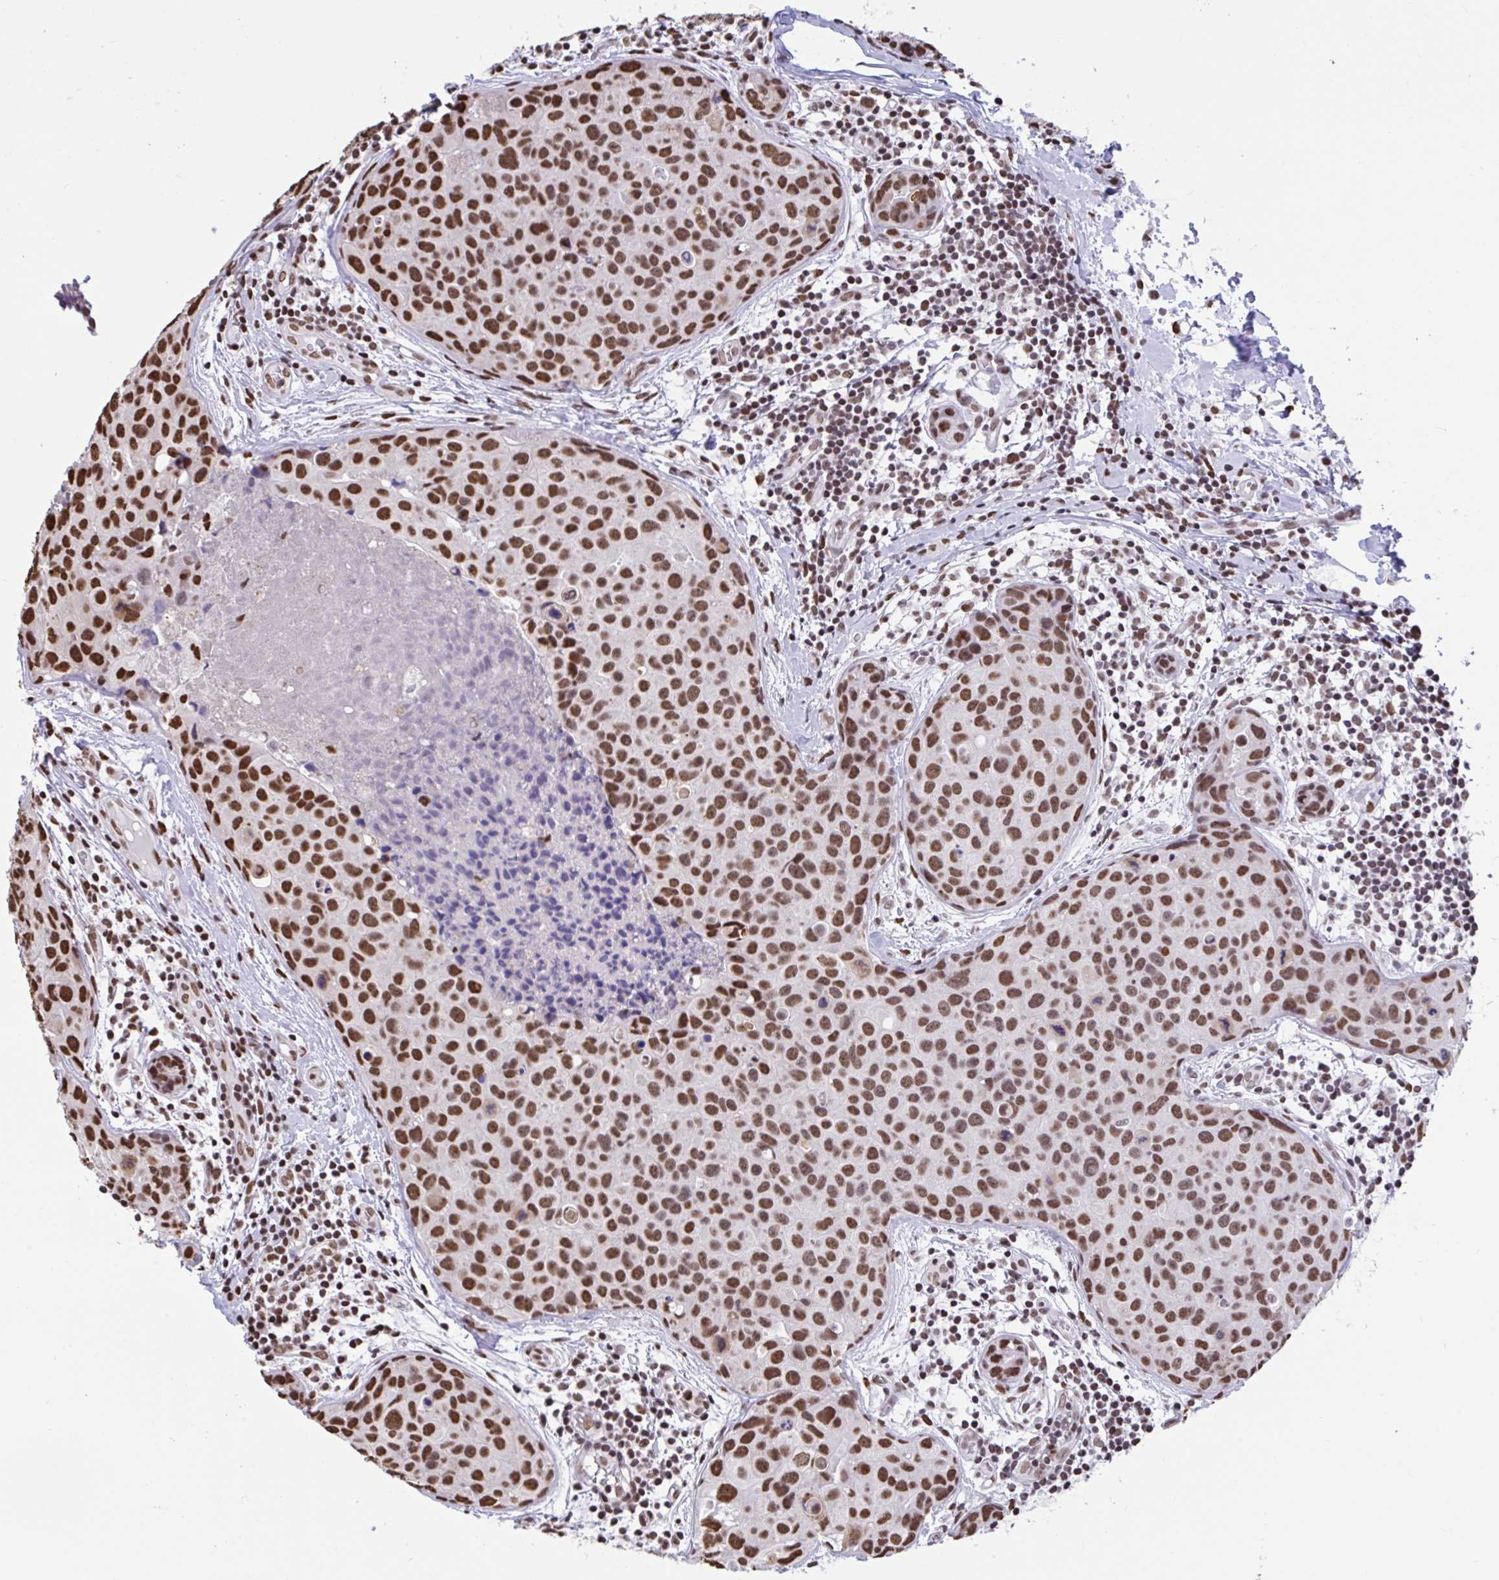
{"staining": {"intensity": "strong", "quantity": ">75%", "location": "nuclear"}, "tissue": "breast cancer", "cell_type": "Tumor cells", "image_type": "cancer", "snomed": [{"axis": "morphology", "description": "Duct carcinoma"}, {"axis": "topography", "description": "Breast"}], "caption": "This is a histology image of IHC staining of breast cancer (infiltrating ductal carcinoma), which shows strong staining in the nuclear of tumor cells.", "gene": "HNRNPDL", "patient": {"sex": "female", "age": 24}}